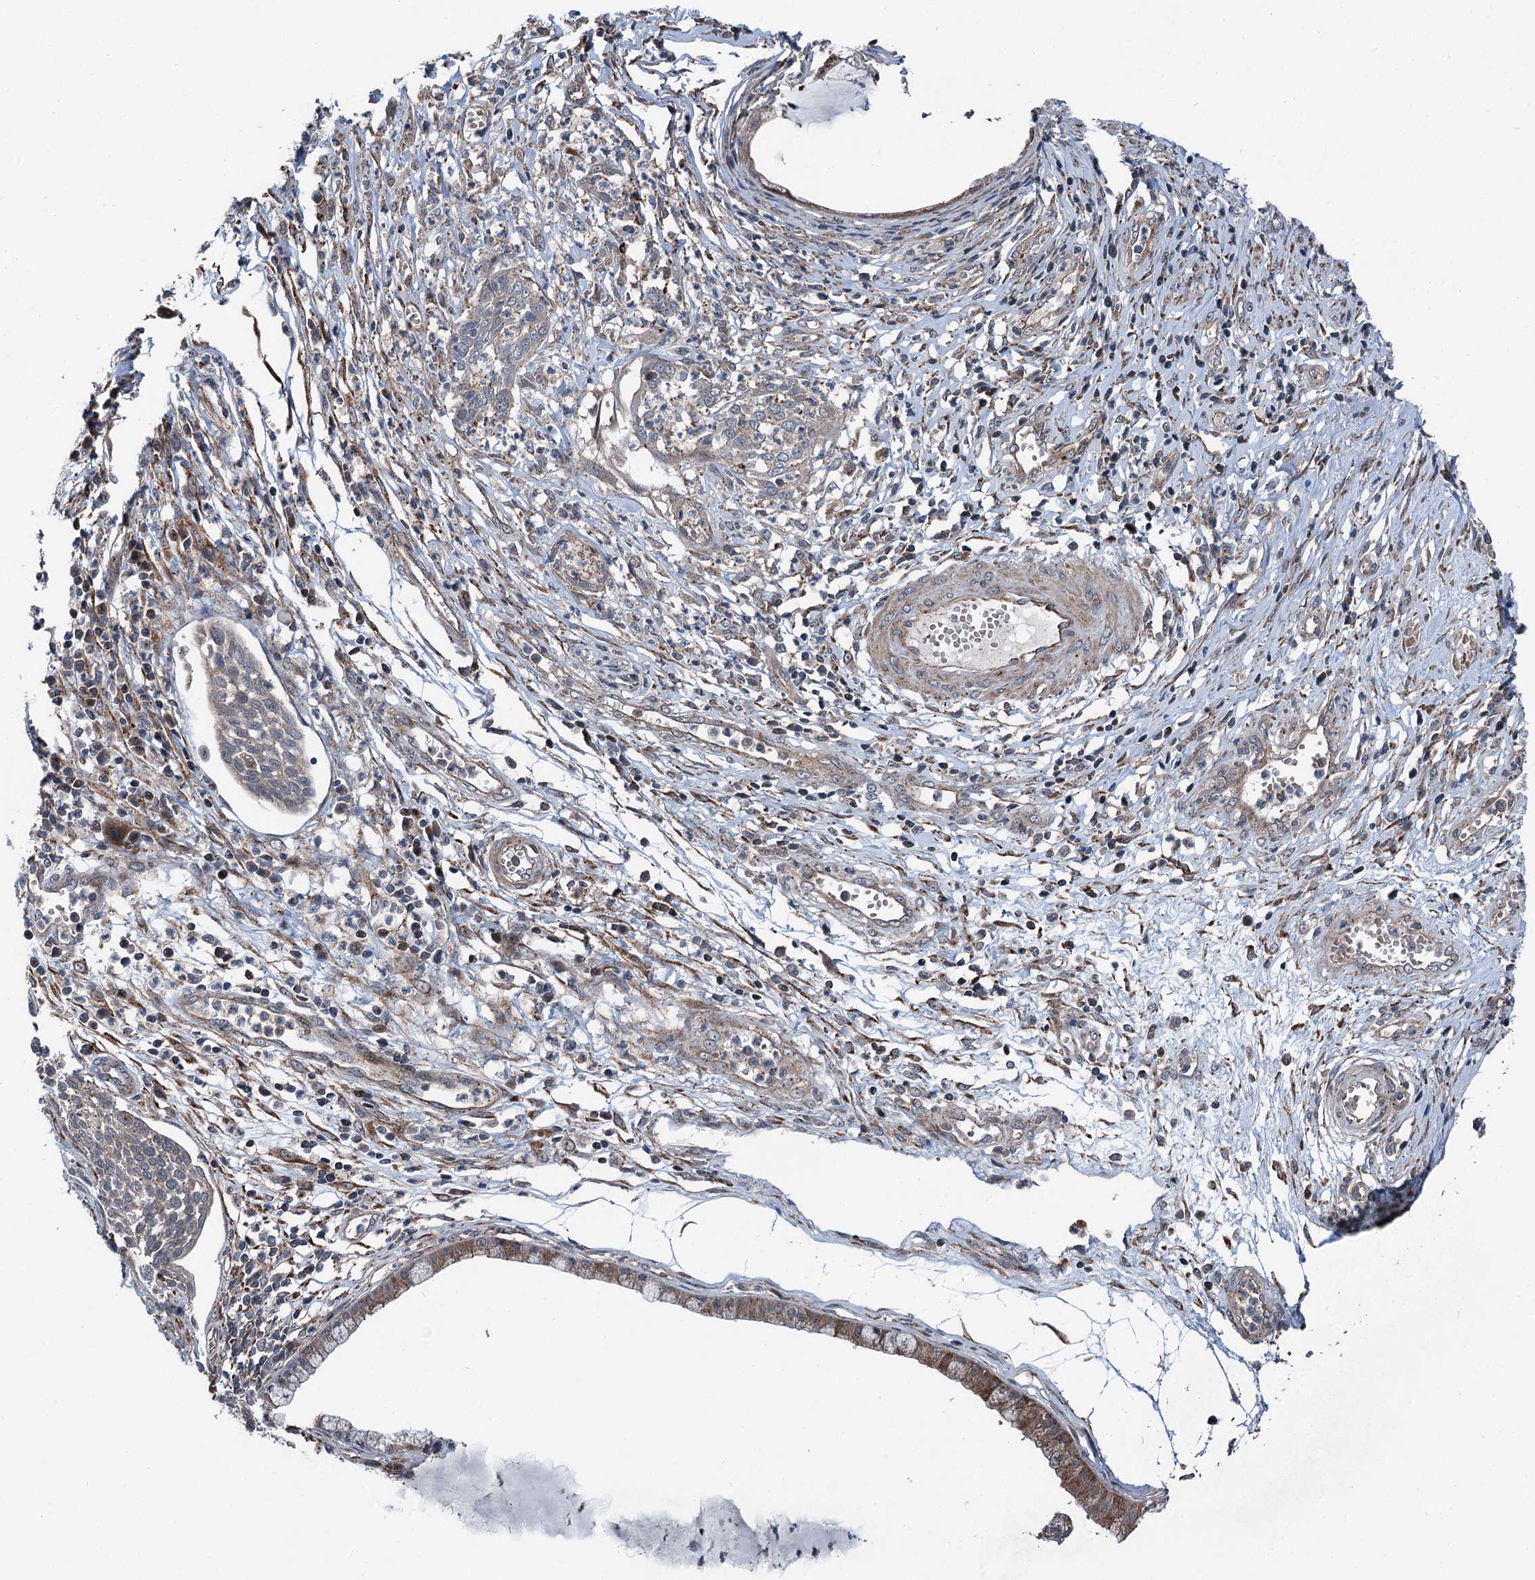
{"staining": {"intensity": "weak", "quantity": "<25%", "location": "cytoplasmic/membranous"}, "tissue": "cervical cancer", "cell_type": "Tumor cells", "image_type": "cancer", "snomed": [{"axis": "morphology", "description": "Squamous cell carcinoma, NOS"}, {"axis": "topography", "description": "Cervix"}], "caption": "DAB (3,3'-diaminobenzidine) immunohistochemical staining of human squamous cell carcinoma (cervical) exhibits no significant positivity in tumor cells. Brightfield microscopy of immunohistochemistry (IHC) stained with DAB (brown) and hematoxylin (blue), captured at high magnification.", "gene": "POLR1D", "patient": {"sex": "female", "age": 34}}